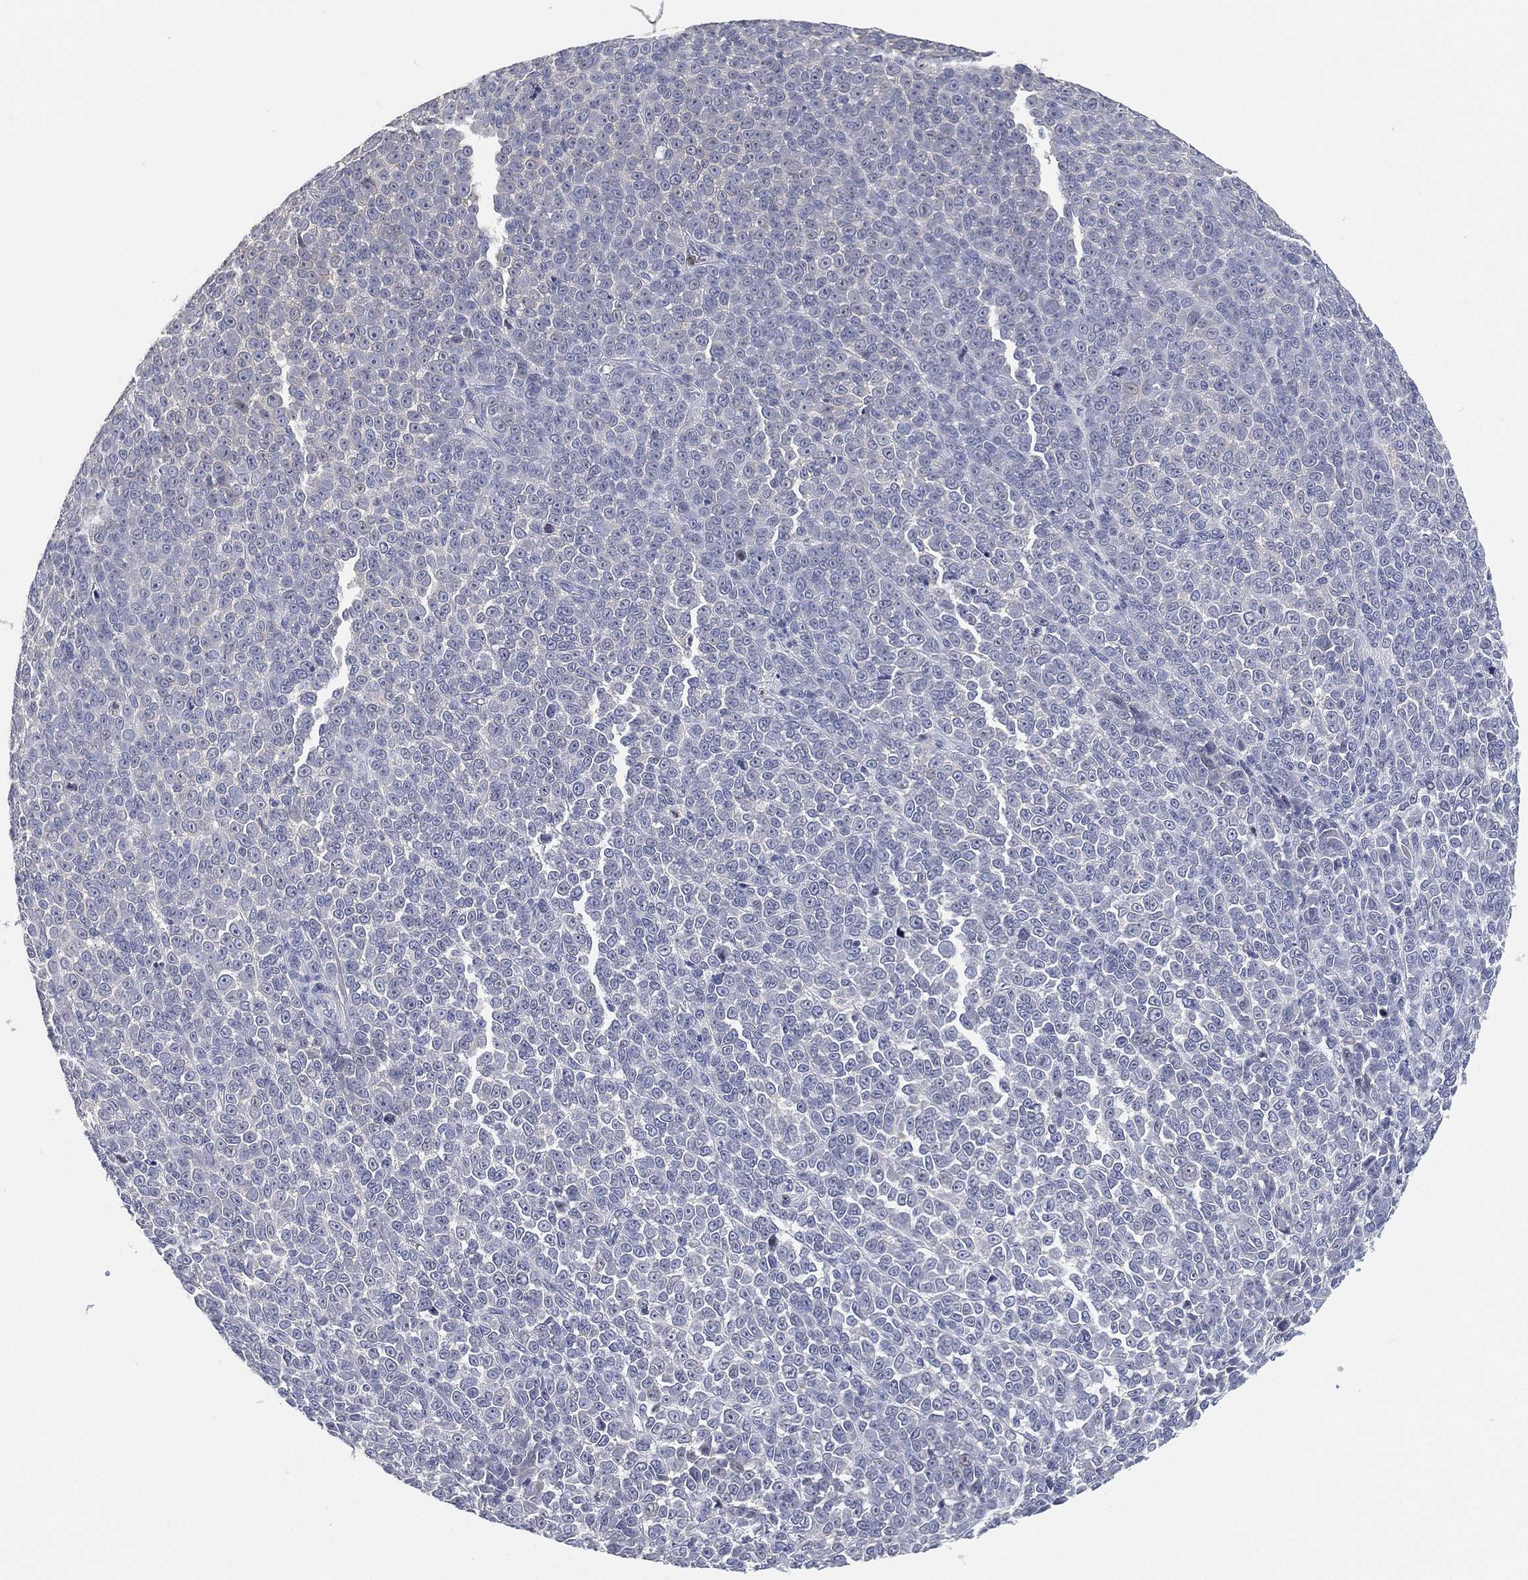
{"staining": {"intensity": "negative", "quantity": "none", "location": "none"}, "tissue": "melanoma", "cell_type": "Tumor cells", "image_type": "cancer", "snomed": [{"axis": "morphology", "description": "Malignant melanoma, NOS"}, {"axis": "topography", "description": "Skin"}], "caption": "This is an IHC micrograph of malignant melanoma. There is no staining in tumor cells.", "gene": "FAM187B", "patient": {"sex": "female", "age": 95}}